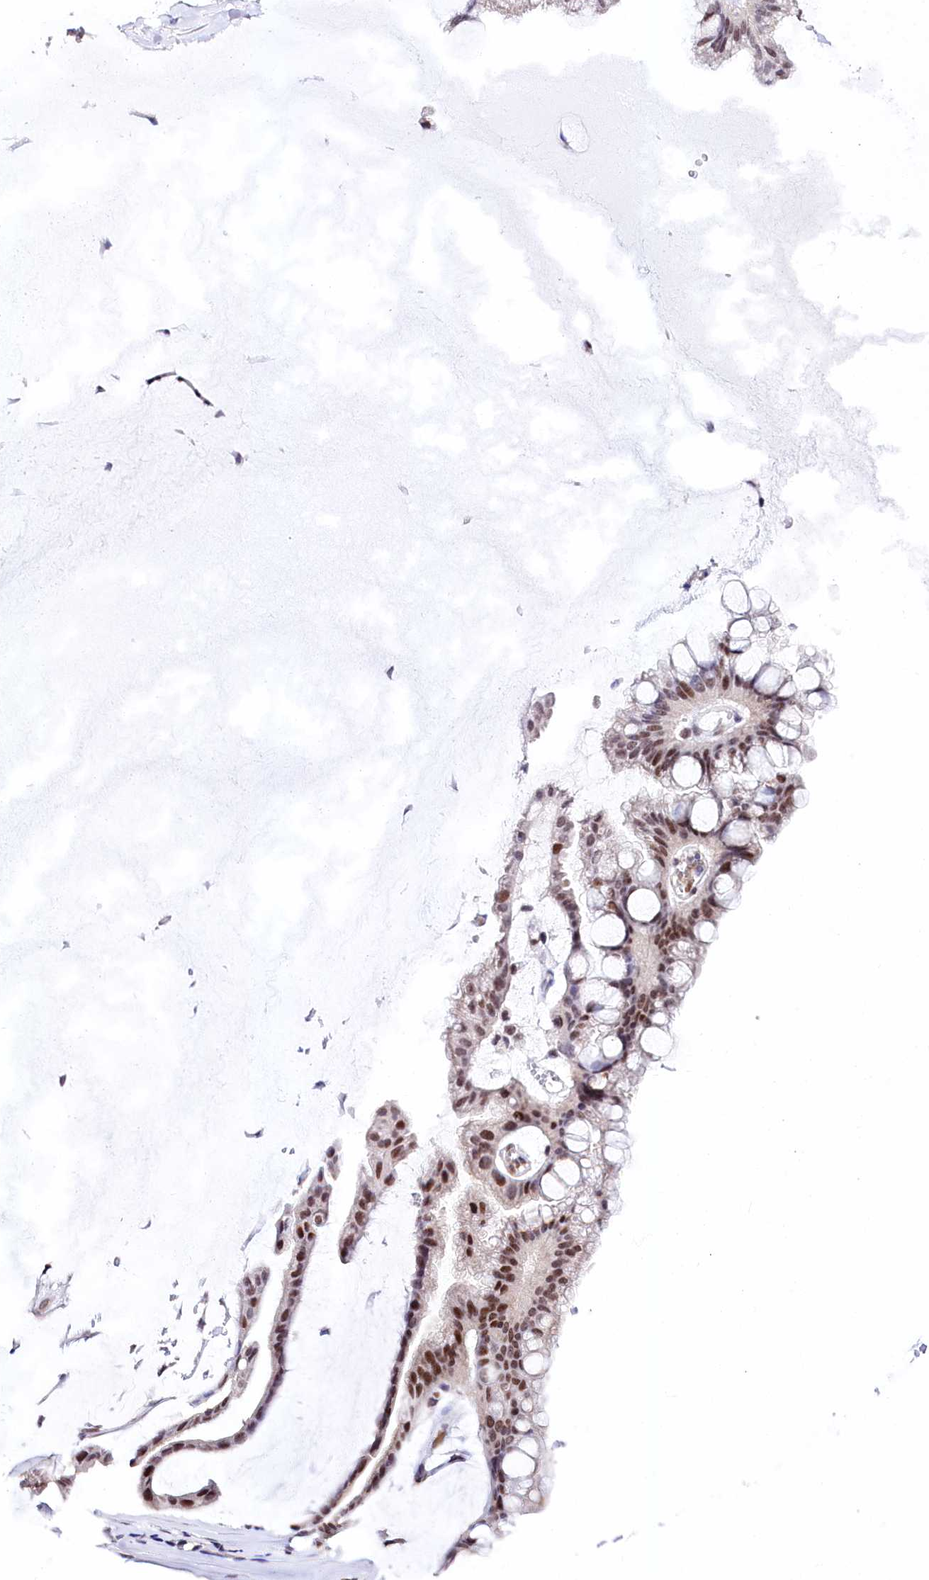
{"staining": {"intensity": "moderate", "quantity": ">75%", "location": "nuclear"}, "tissue": "ovarian cancer", "cell_type": "Tumor cells", "image_type": "cancer", "snomed": [{"axis": "morphology", "description": "Cystadenocarcinoma, mucinous, NOS"}, {"axis": "topography", "description": "Ovary"}], "caption": "Approximately >75% of tumor cells in ovarian cancer (mucinous cystadenocarcinoma) display moderate nuclear protein expression as visualized by brown immunohistochemical staining.", "gene": "SPATS2", "patient": {"sex": "female", "age": 73}}